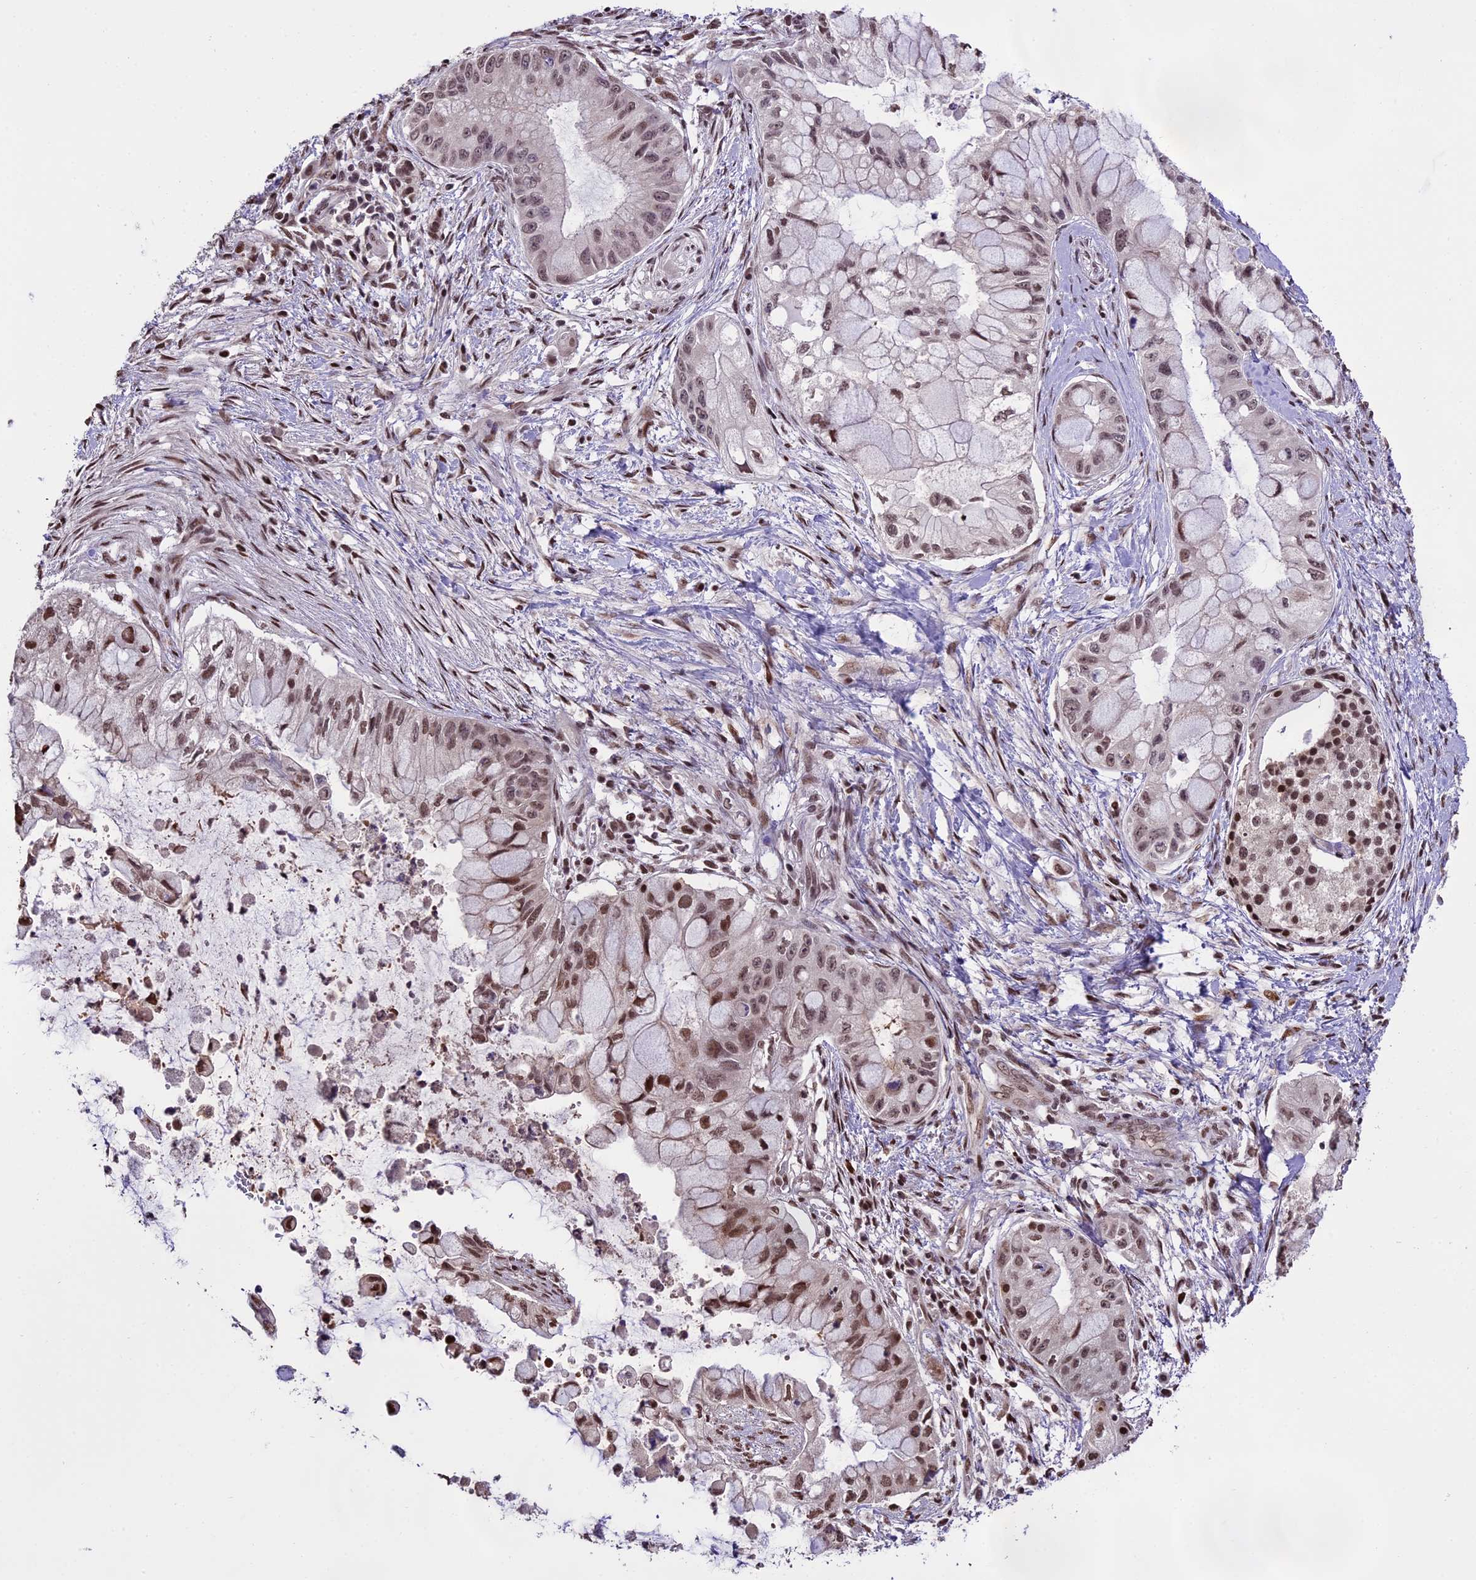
{"staining": {"intensity": "moderate", "quantity": ">75%", "location": "nuclear"}, "tissue": "pancreatic cancer", "cell_type": "Tumor cells", "image_type": "cancer", "snomed": [{"axis": "morphology", "description": "Adenocarcinoma, NOS"}, {"axis": "topography", "description": "Pancreas"}], "caption": "Adenocarcinoma (pancreatic) stained with a protein marker shows moderate staining in tumor cells.", "gene": "POLR3E", "patient": {"sex": "male", "age": 48}}